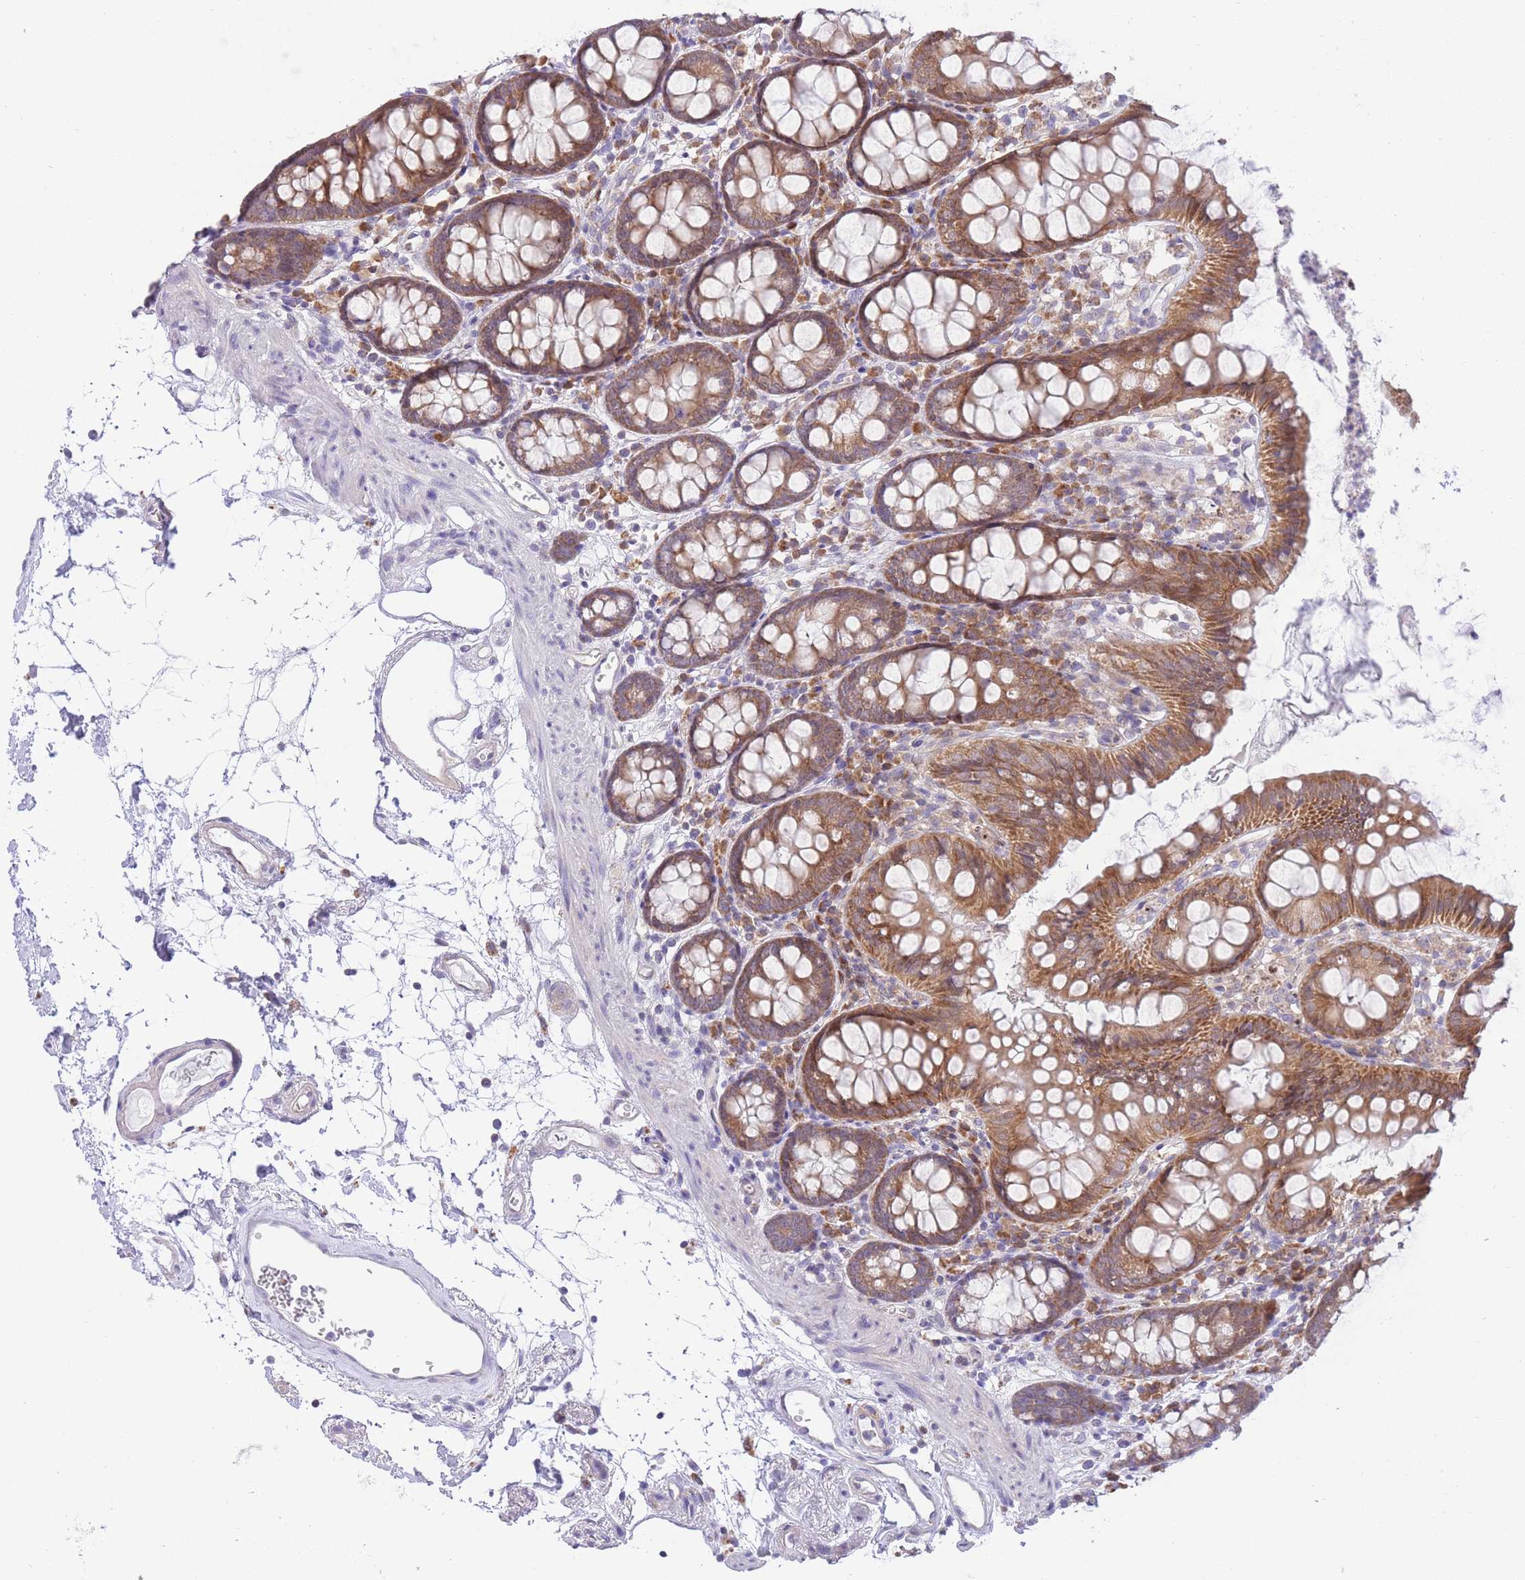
{"staining": {"intensity": "weak", "quantity": "25%-75%", "location": "cytoplasmic/membranous"}, "tissue": "colon", "cell_type": "Endothelial cells", "image_type": "normal", "snomed": [{"axis": "morphology", "description": "Normal tissue, NOS"}, {"axis": "topography", "description": "Colon"}], "caption": "DAB (3,3'-diaminobenzidine) immunohistochemical staining of benign colon demonstrates weak cytoplasmic/membranous protein staining in about 25%-75% of endothelial cells. (Stains: DAB in brown, nuclei in blue, Microscopy: brightfield microscopy at high magnification).", "gene": "BOLA2B", "patient": {"sex": "female", "age": 84}}